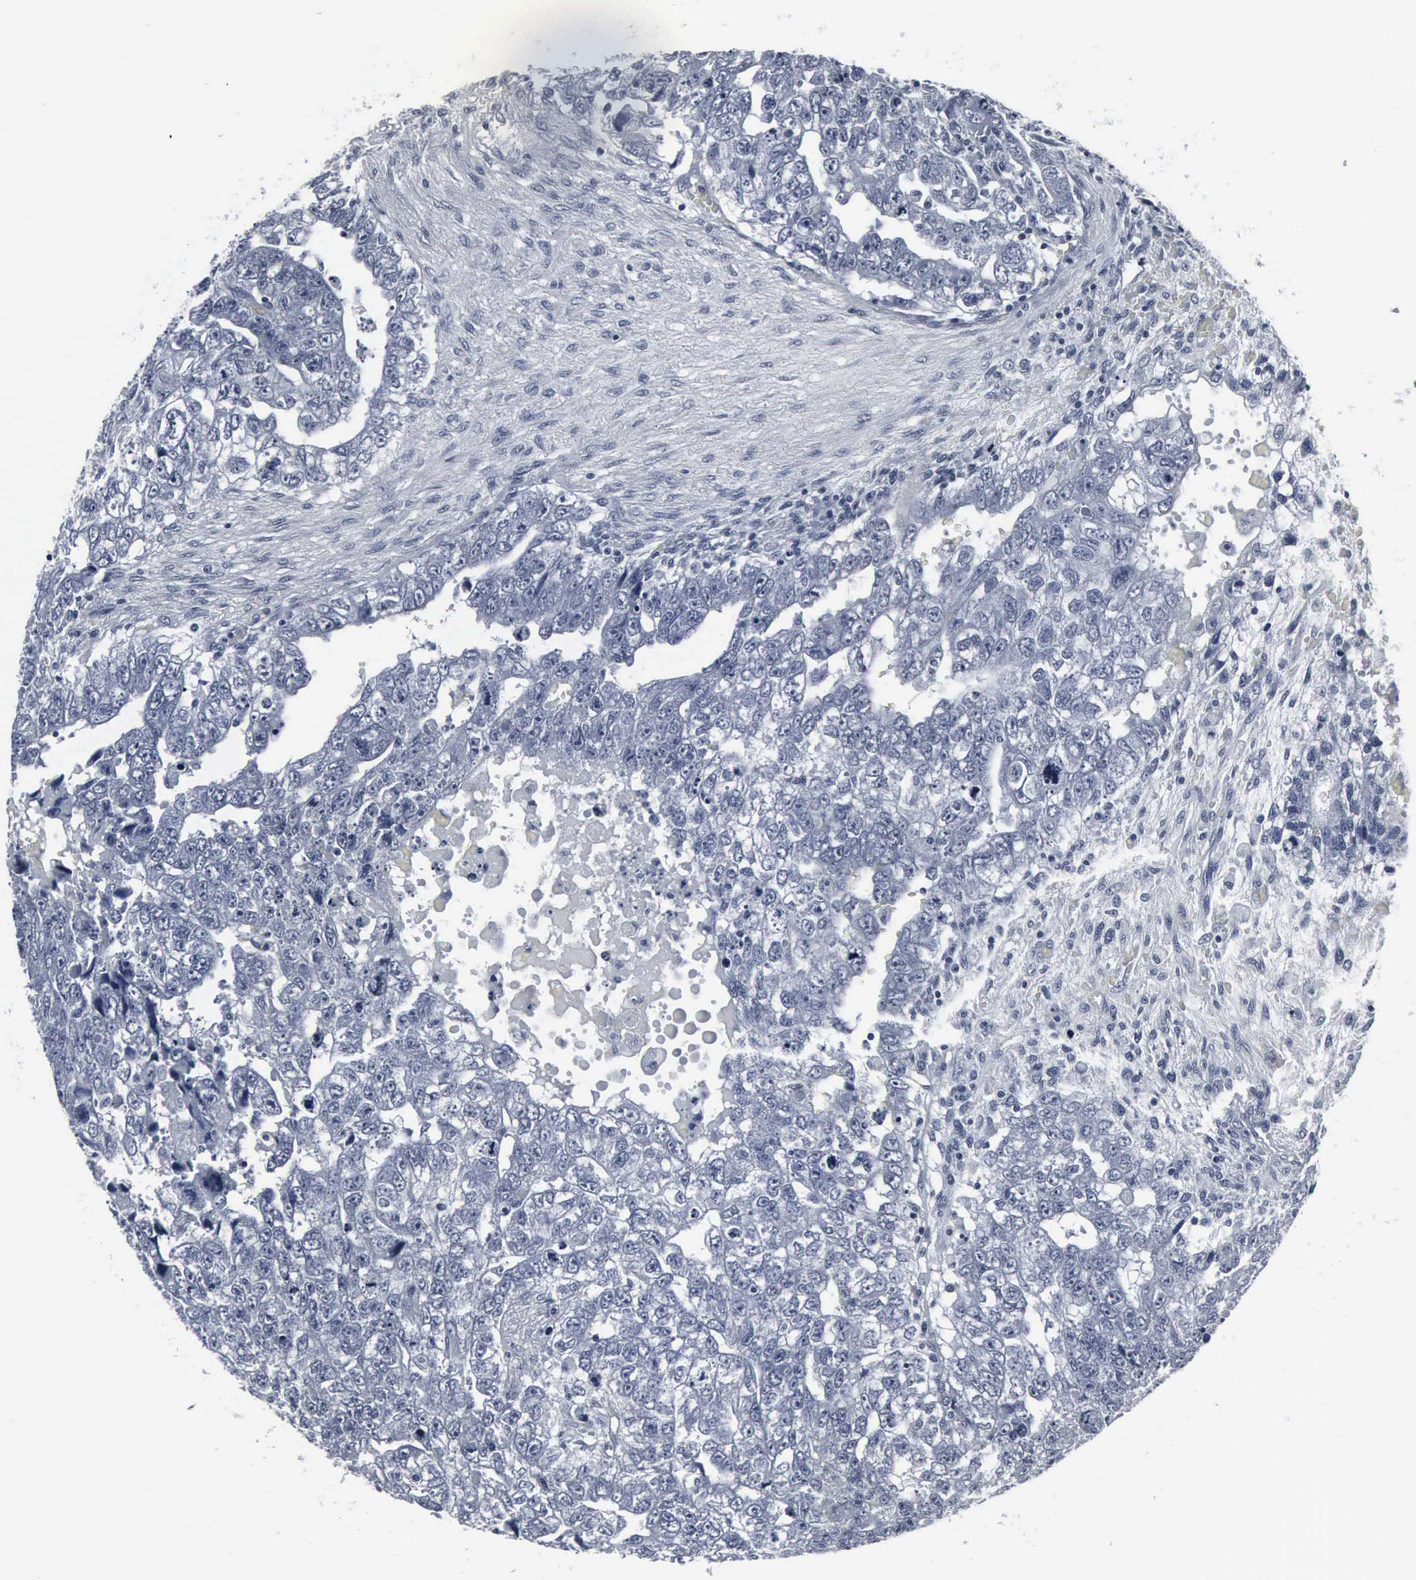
{"staining": {"intensity": "negative", "quantity": "none", "location": "none"}, "tissue": "testis cancer", "cell_type": "Tumor cells", "image_type": "cancer", "snomed": [{"axis": "morphology", "description": "Carcinoma, Embryonal, NOS"}, {"axis": "topography", "description": "Testis"}], "caption": "The histopathology image reveals no staining of tumor cells in testis embryonal carcinoma.", "gene": "SNAP25", "patient": {"sex": "male", "age": 36}}